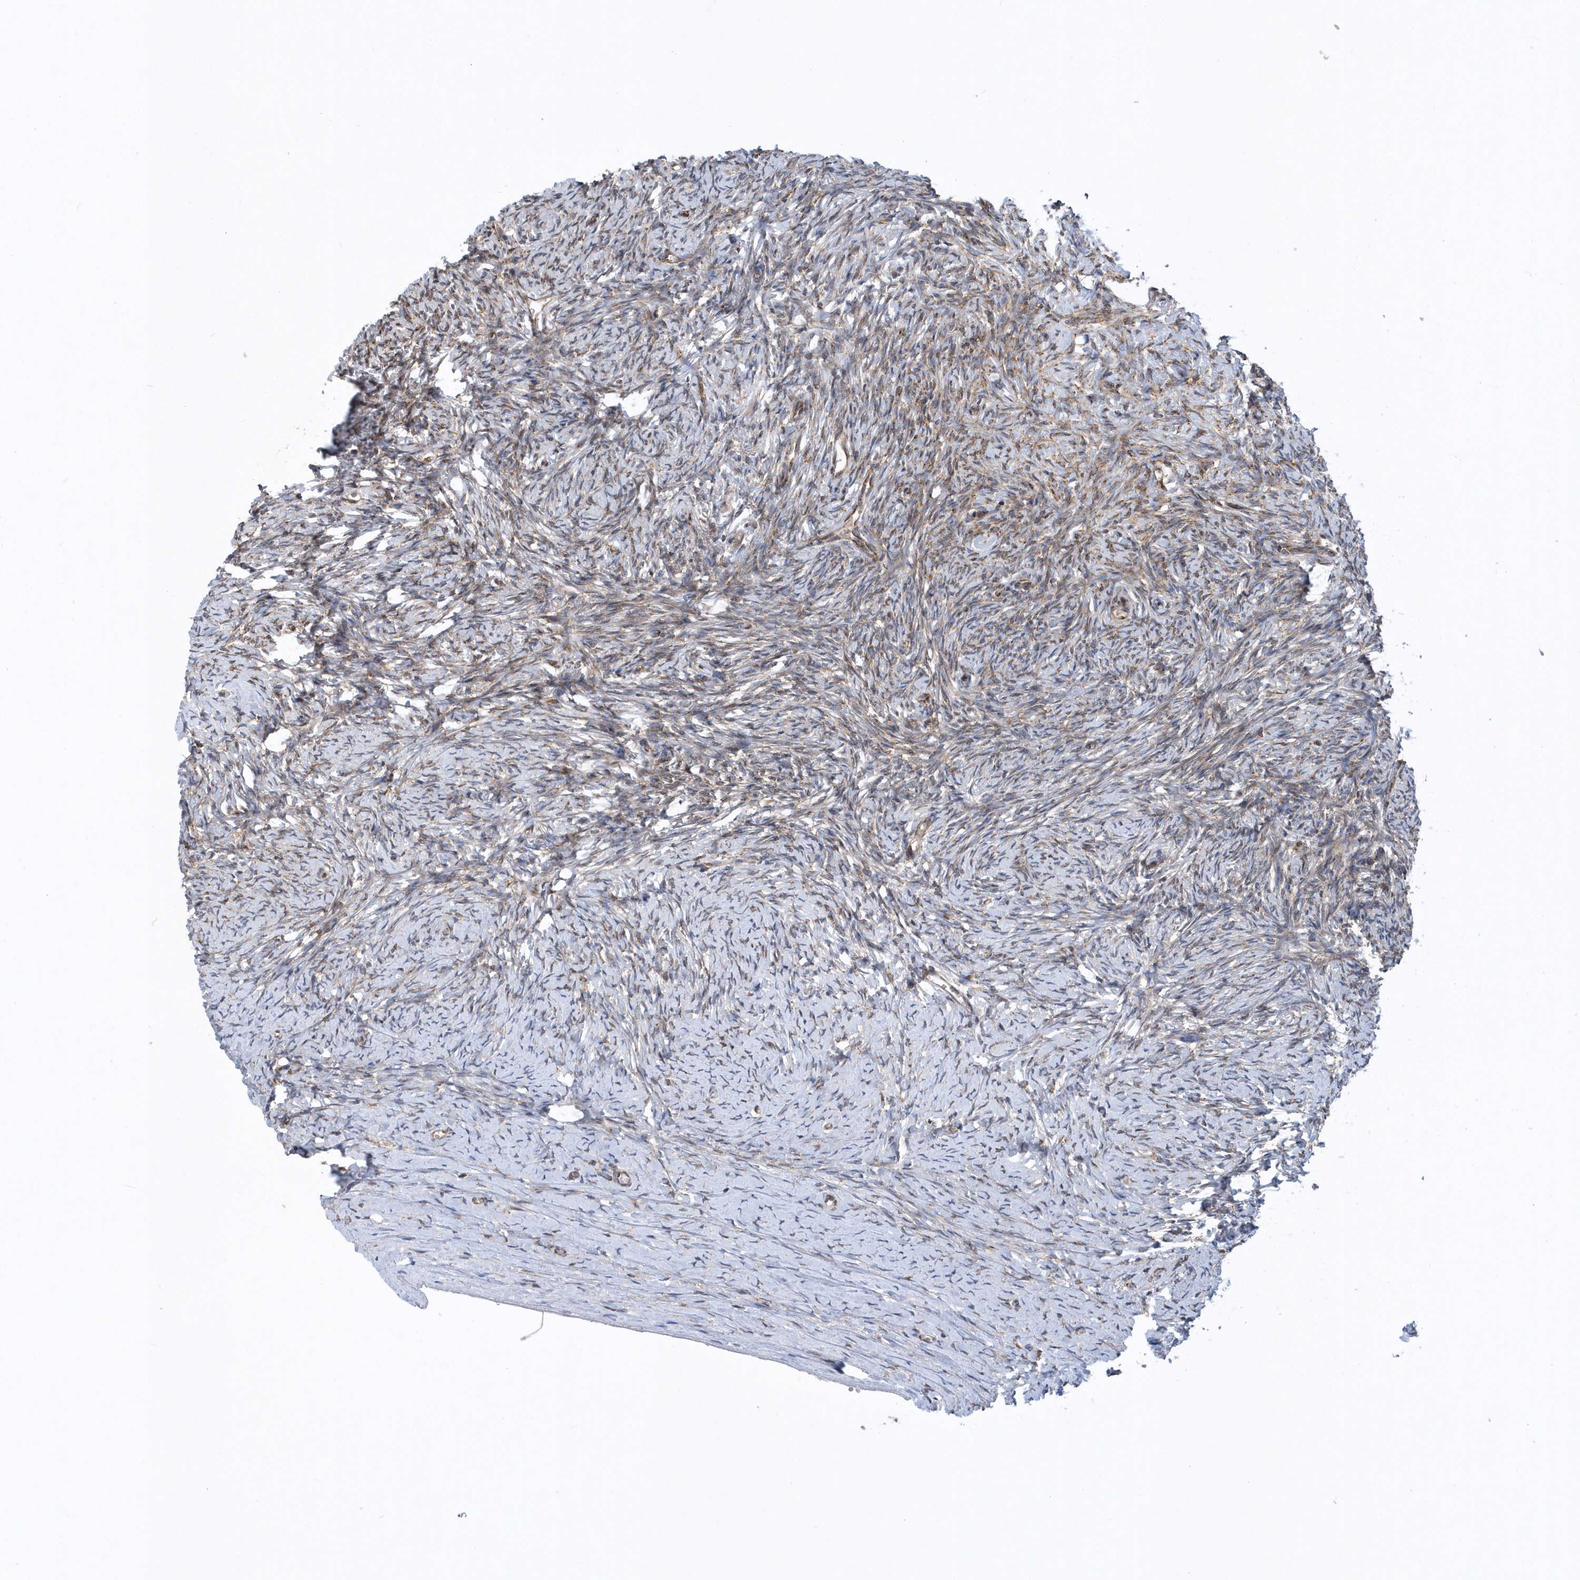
{"staining": {"intensity": "moderate", "quantity": "25%-75%", "location": "cytoplasmic/membranous"}, "tissue": "ovary", "cell_type": "Ovarian stroma cells", "image_type": "normal", "snomed": [{"axis": "morphology", "description": "Normal tissue, NOS"}, {"axis": "morphology", "description": "Developmental malformation"}, {"axis": "topography", "description": "Ovary"}], "caption": "The image reveals staining of unremarkable ovary, revealing moderate cytoplasmic/membranous protein positivity (brown color) within ovarian stroma cells. The protein is shown in brown color, while the nuclei are stained blue.", "gene": "PHF1", "patient": {"sex": "female", "age": 39}}